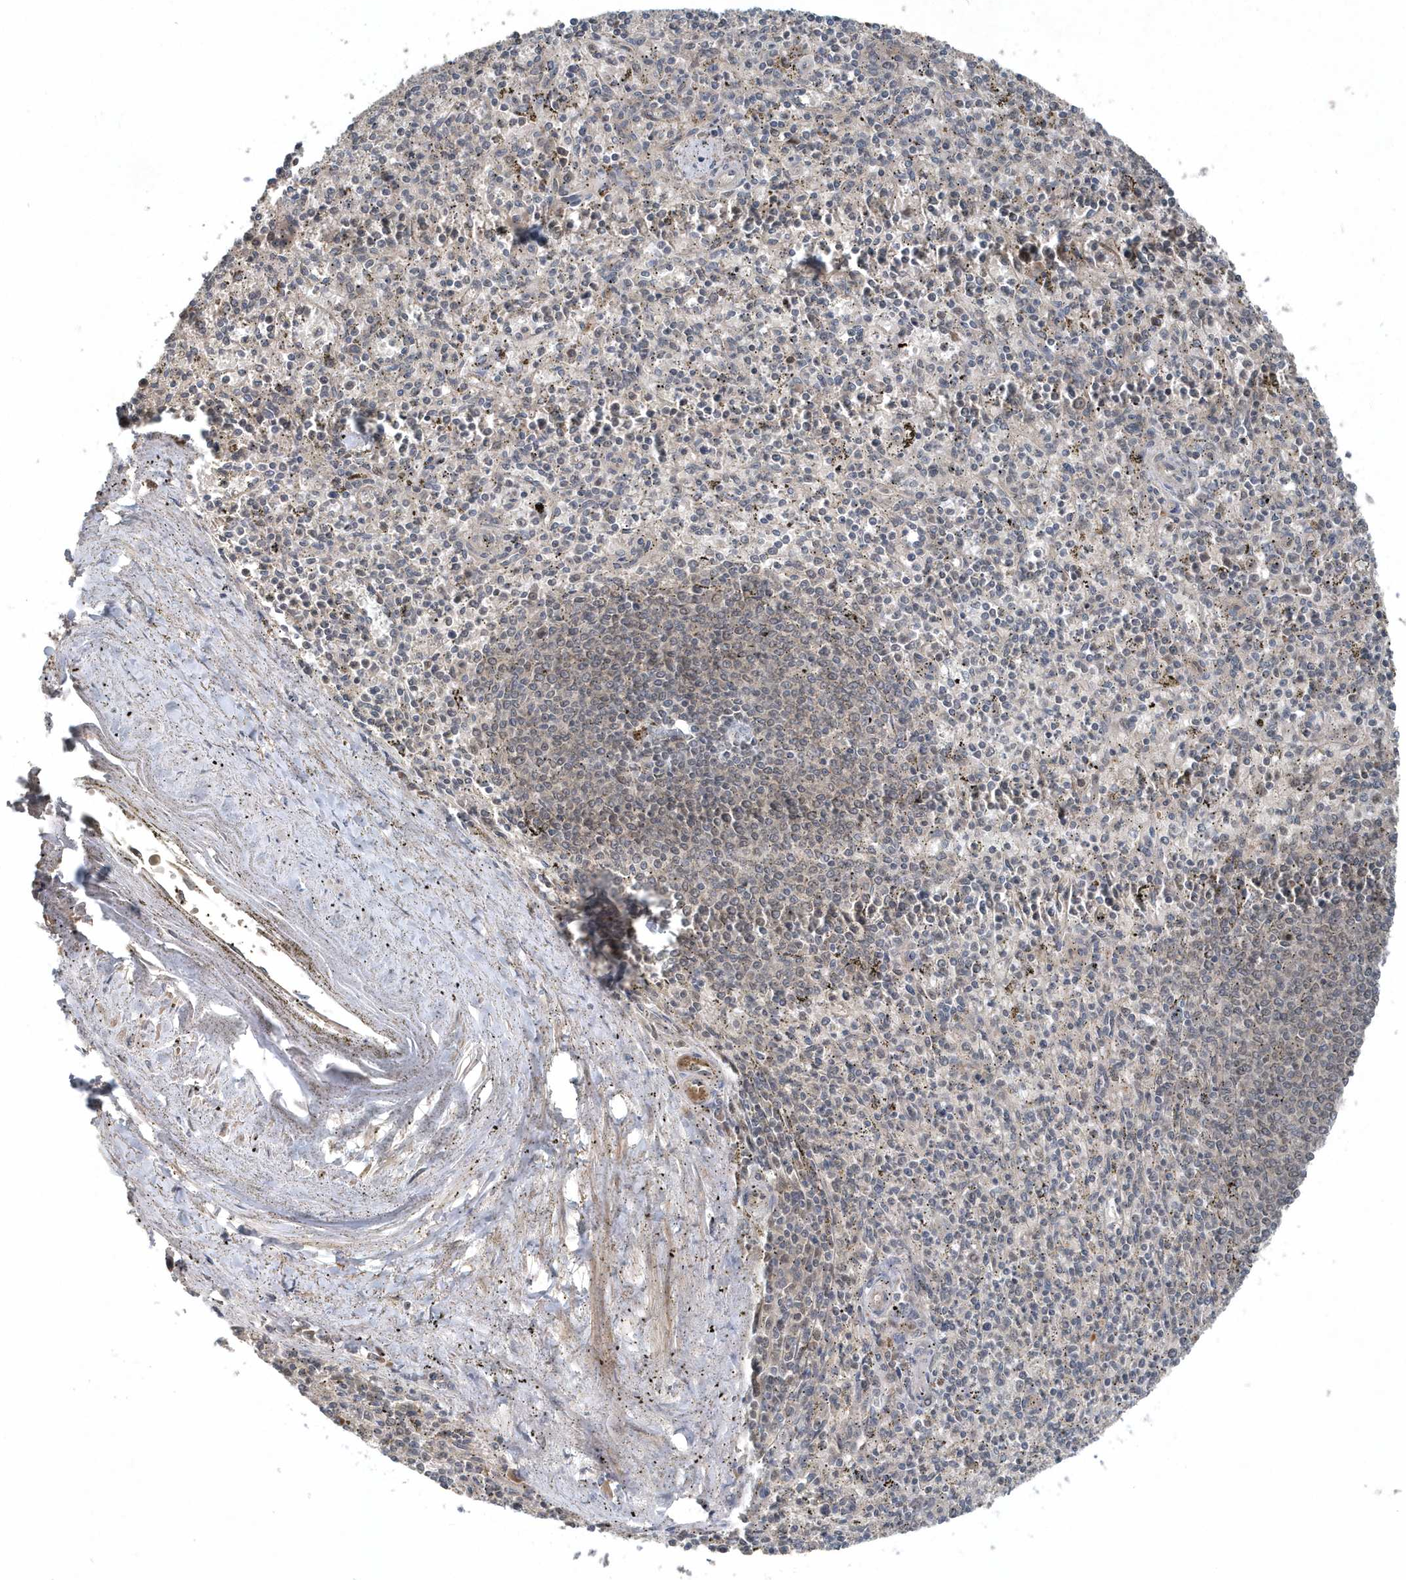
{"staining": {"intensity": "weak", "quantity": "<25%", "location": "nuclear"}, "tissue": "spleen", "cell_type": "Cells in red pulp", "image_type": "normal", "snomed": [{"axis": "morphology", "description": "Normal tissue, NOS"}, {"axis": "topography", "description": "Spleen"}], "caption": "Normal spleen was stained to show a protein in brown. There is no significant positivity in cells in red pulp.", "gene": "QTRT2", "patient": {"sex": "male", "age": 72}}